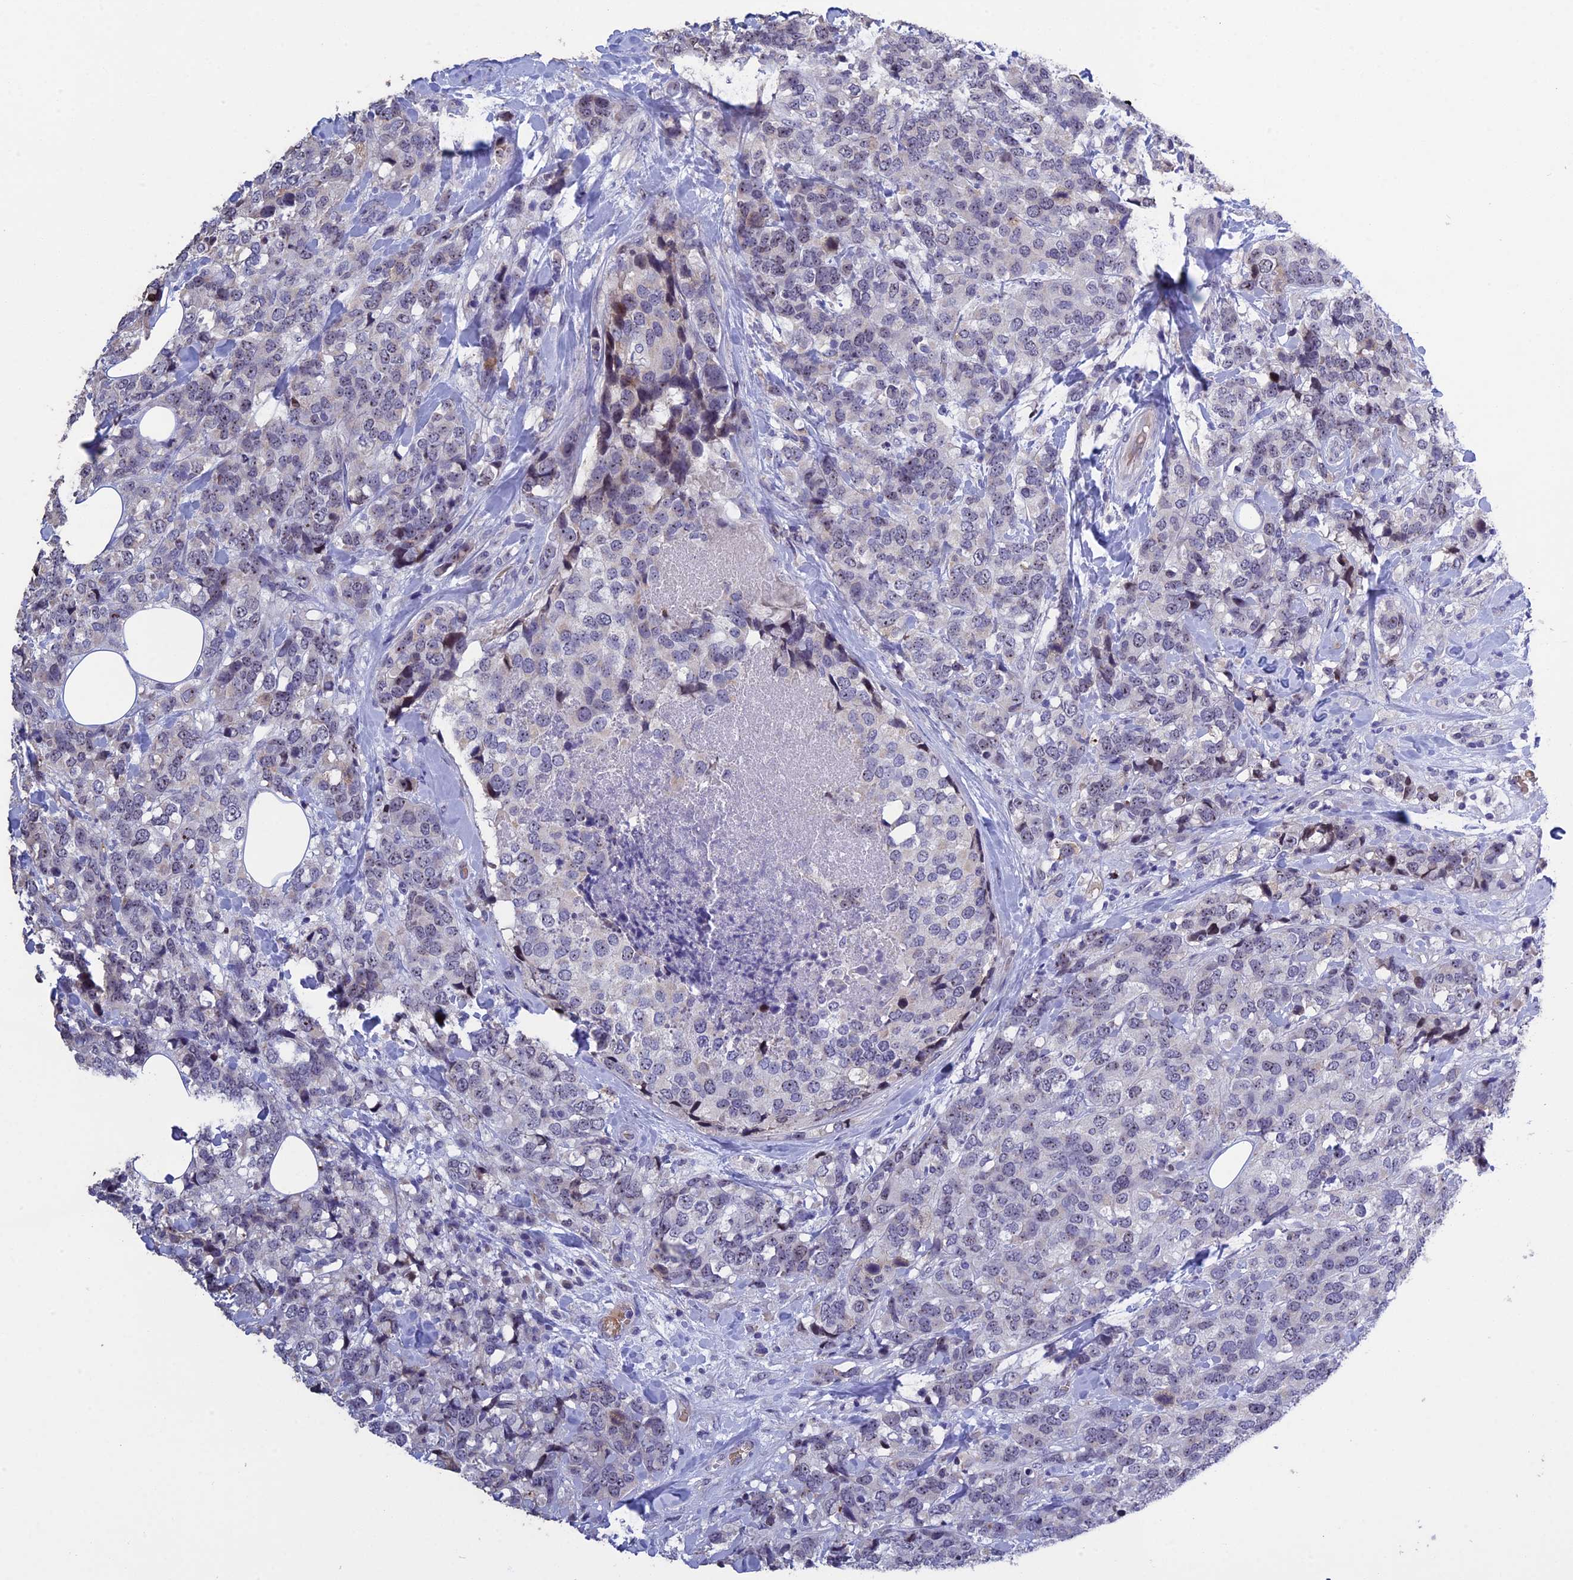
{"staining": {"intensity": "negative", "quantity": "none", "location": "none"}, "tissue": "breast cancer", "cell_type": "Tumor cells", "image_type": "cancer", "snomed": [{"axis": "morphology", "description": "Lobular carcinoma"}, {"axis": "topography", "description": "Breast"}], "caption": "This micrograph is of breast cancer (lobular carcinoma) stained with immunohistochemistry (IHC) to label a protein in brown with the nuclei are counter-stained blue. There is no expression in tumor cells.", "gene": "KNOP1", "patient": {"sex": "female", "age": 59}}